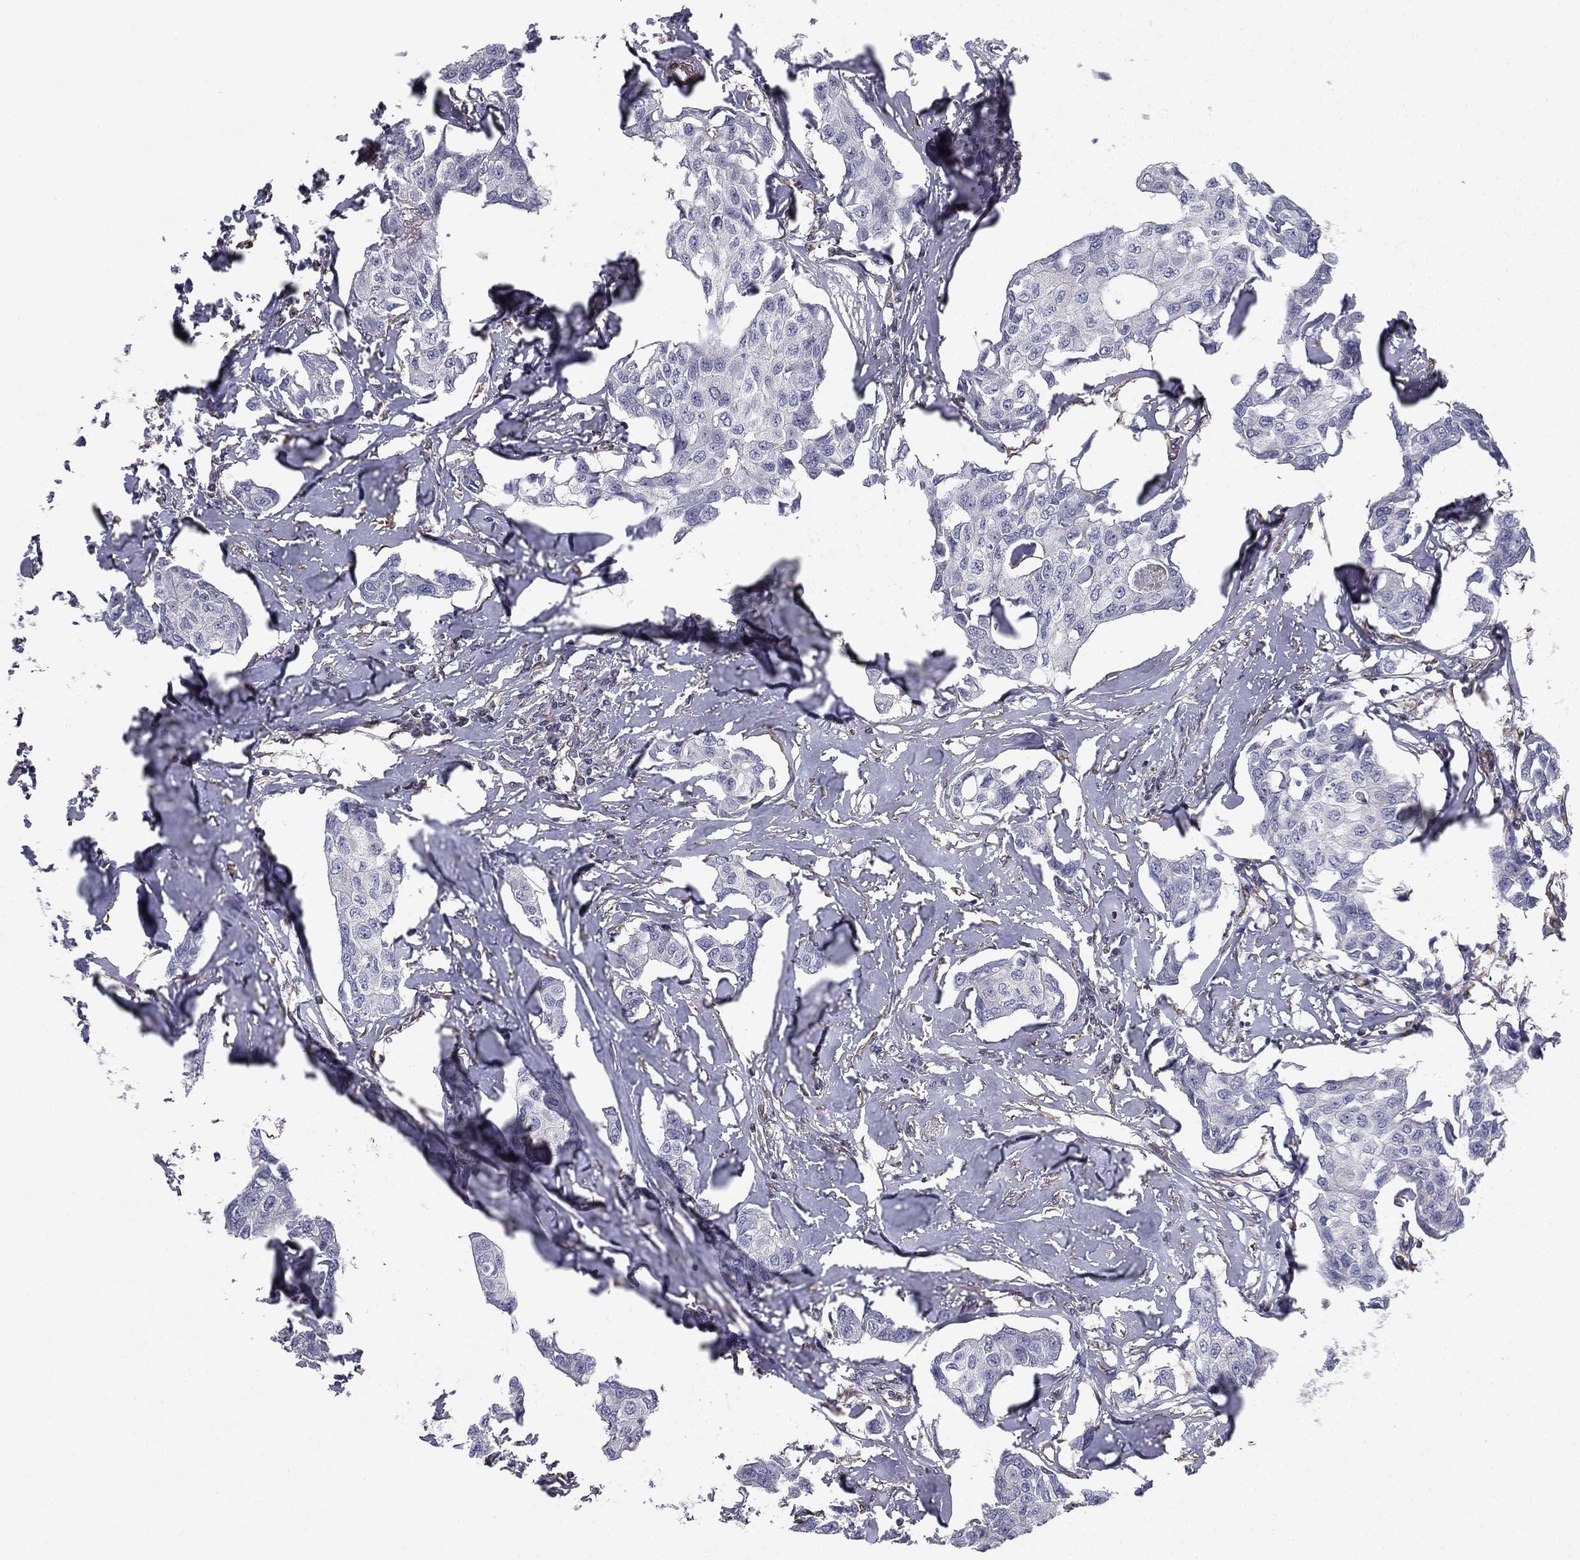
{"staining": {"intensity": "negative", "quantity": "none", "location": "none"}, "tissue": "breast cancer", "cell_type": "Tumor cells", "image_type": "cancer", "snomed": [{"axis": "morphology", "description": "Duct carcinoma"}, {"axis": "topography", "description": "Breast"}], "caption": "Image shows no protein staining in tumor cells of breast infiltrating ductal carcinoma tissue. (DAB (3,3'-diaminobenzidine) IHC, high magnification).", "gene": "SCUBE1", "patient": {"sex": "female", "age": 80}}